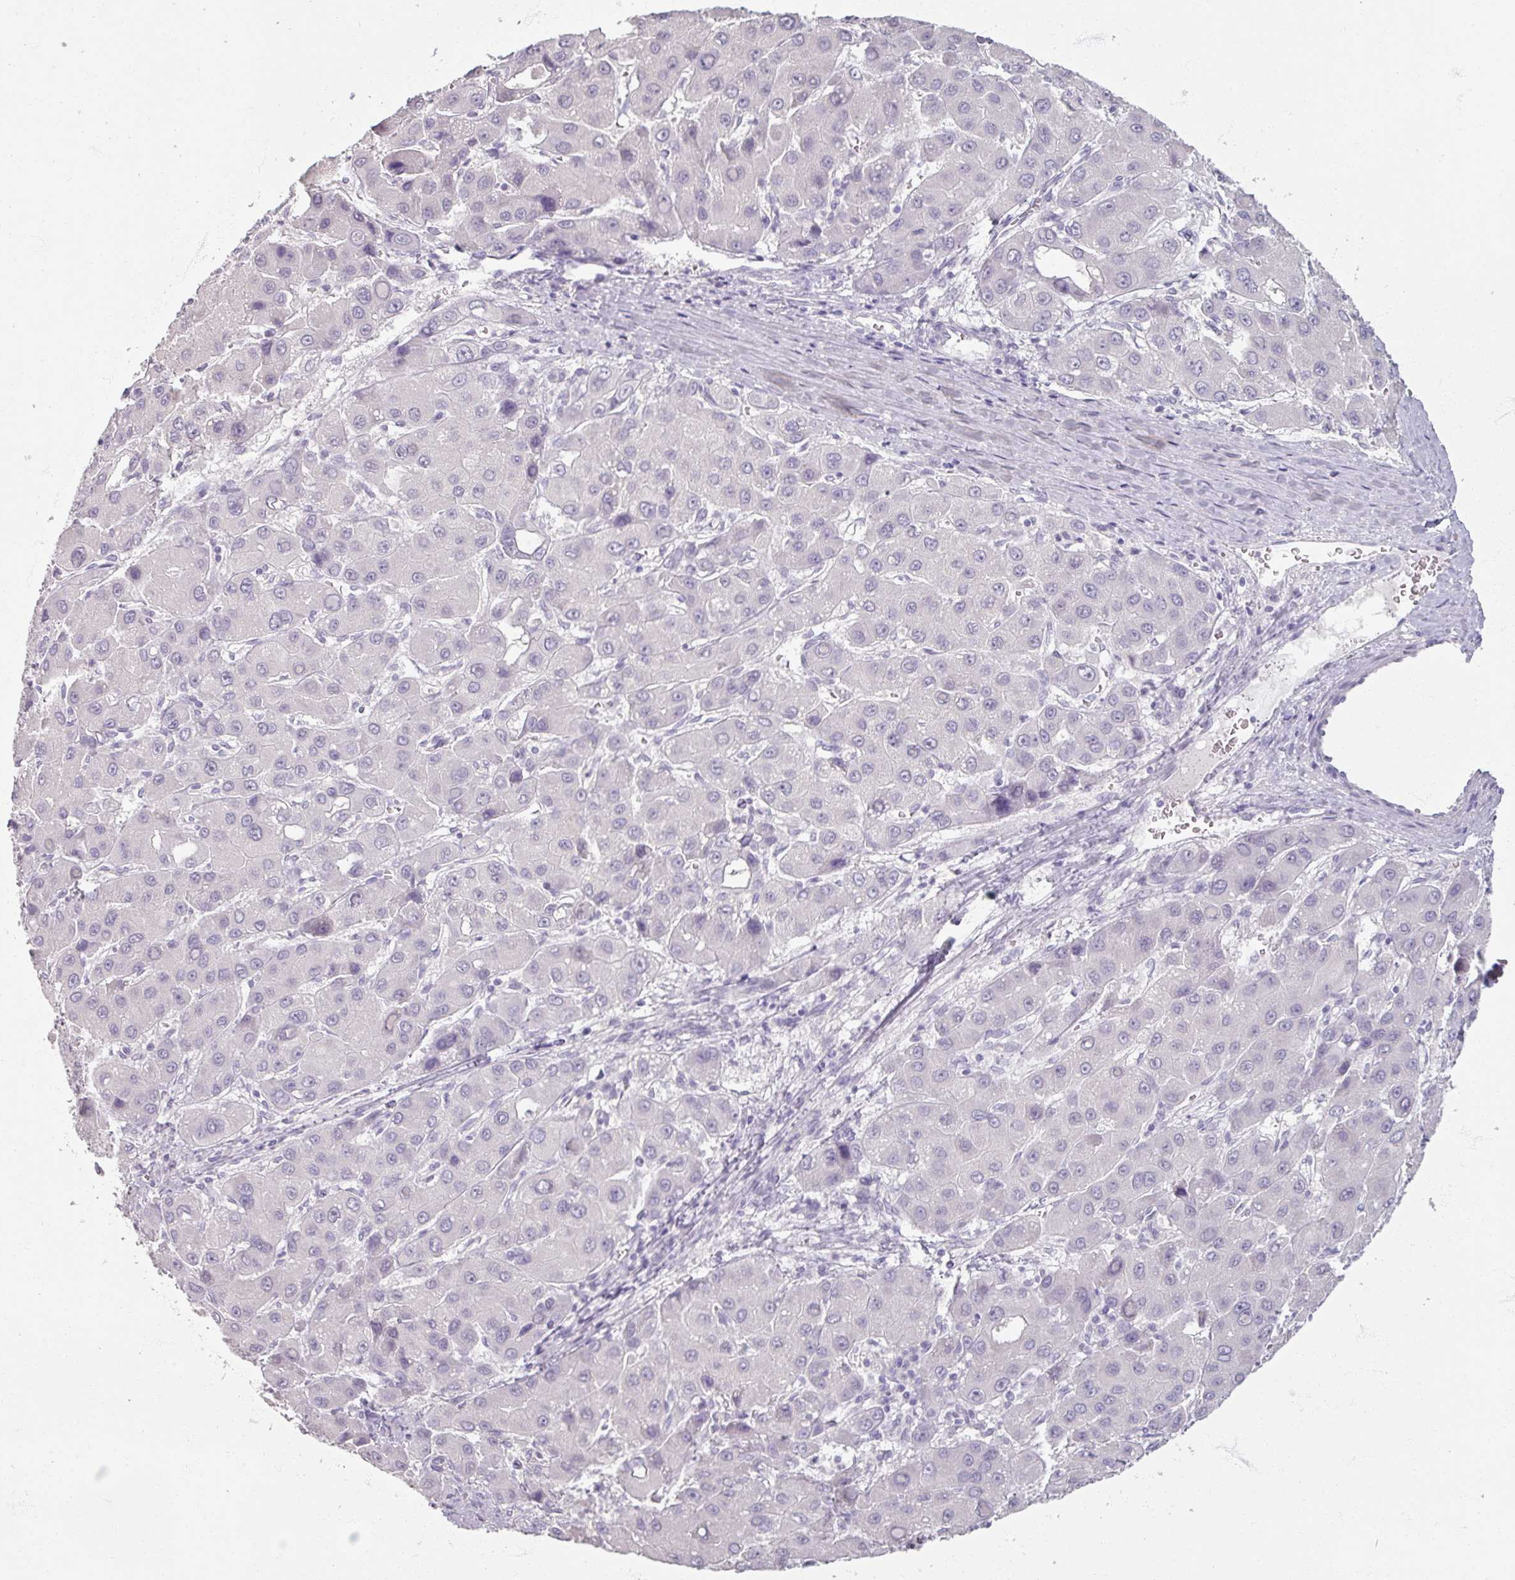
{"staining": {"intensity": "negative", "quantity": "none", "location": "none"}, "tissue": "liver cancer", "cell_type": "Tumor cells", "image_type": "cancer", "snomed": [{"axis": "morphology", "description": "Carcinoma, Hepatocellular, NOS"}, {"axis": "topography", "description": "Liver"}], "caption": "Protein analysis of hepatocellular carcinoma (liver) shows no significant staining in tumor cells.", "gene": "TG", "patient": {"sex": "male", "age": 55}}